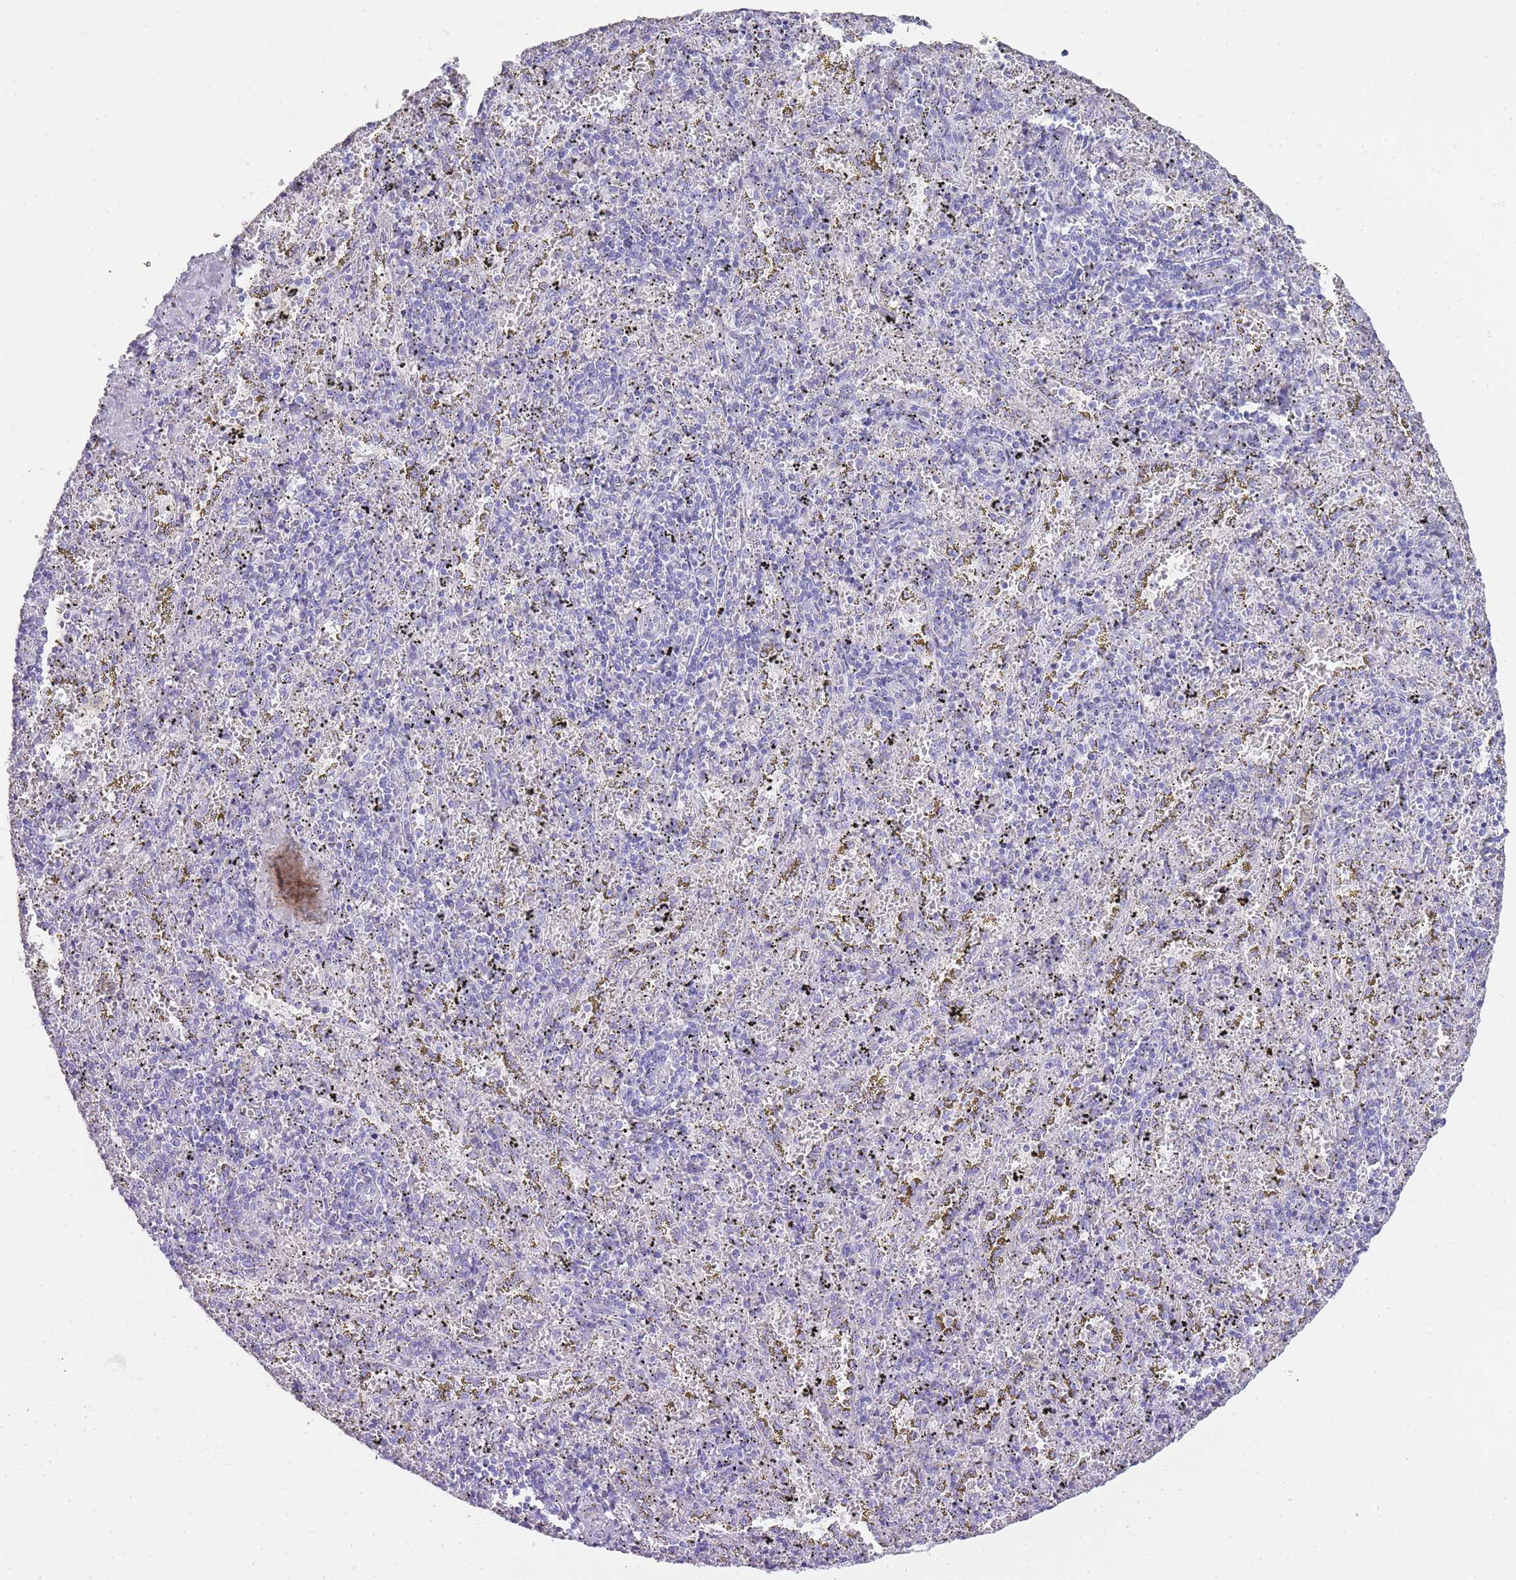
{"staining": {"intensity": "negative", "quantity": "none", "location": "none"}, "tissue": "spleen", "cell_type": "Cells in red pulp", "image_type": "normal", "snomed": [{"axis": "morphology", "description": "Normal tissue, NOS"}, {"axis": "topography", "description": "Spleen"}], "caption": "Immunohistochemical staining of normal human spleen exhibits no significant positivity in cells in red pulp.", "gene": "INS", "patient": {"sex": "male", "age": 11}}